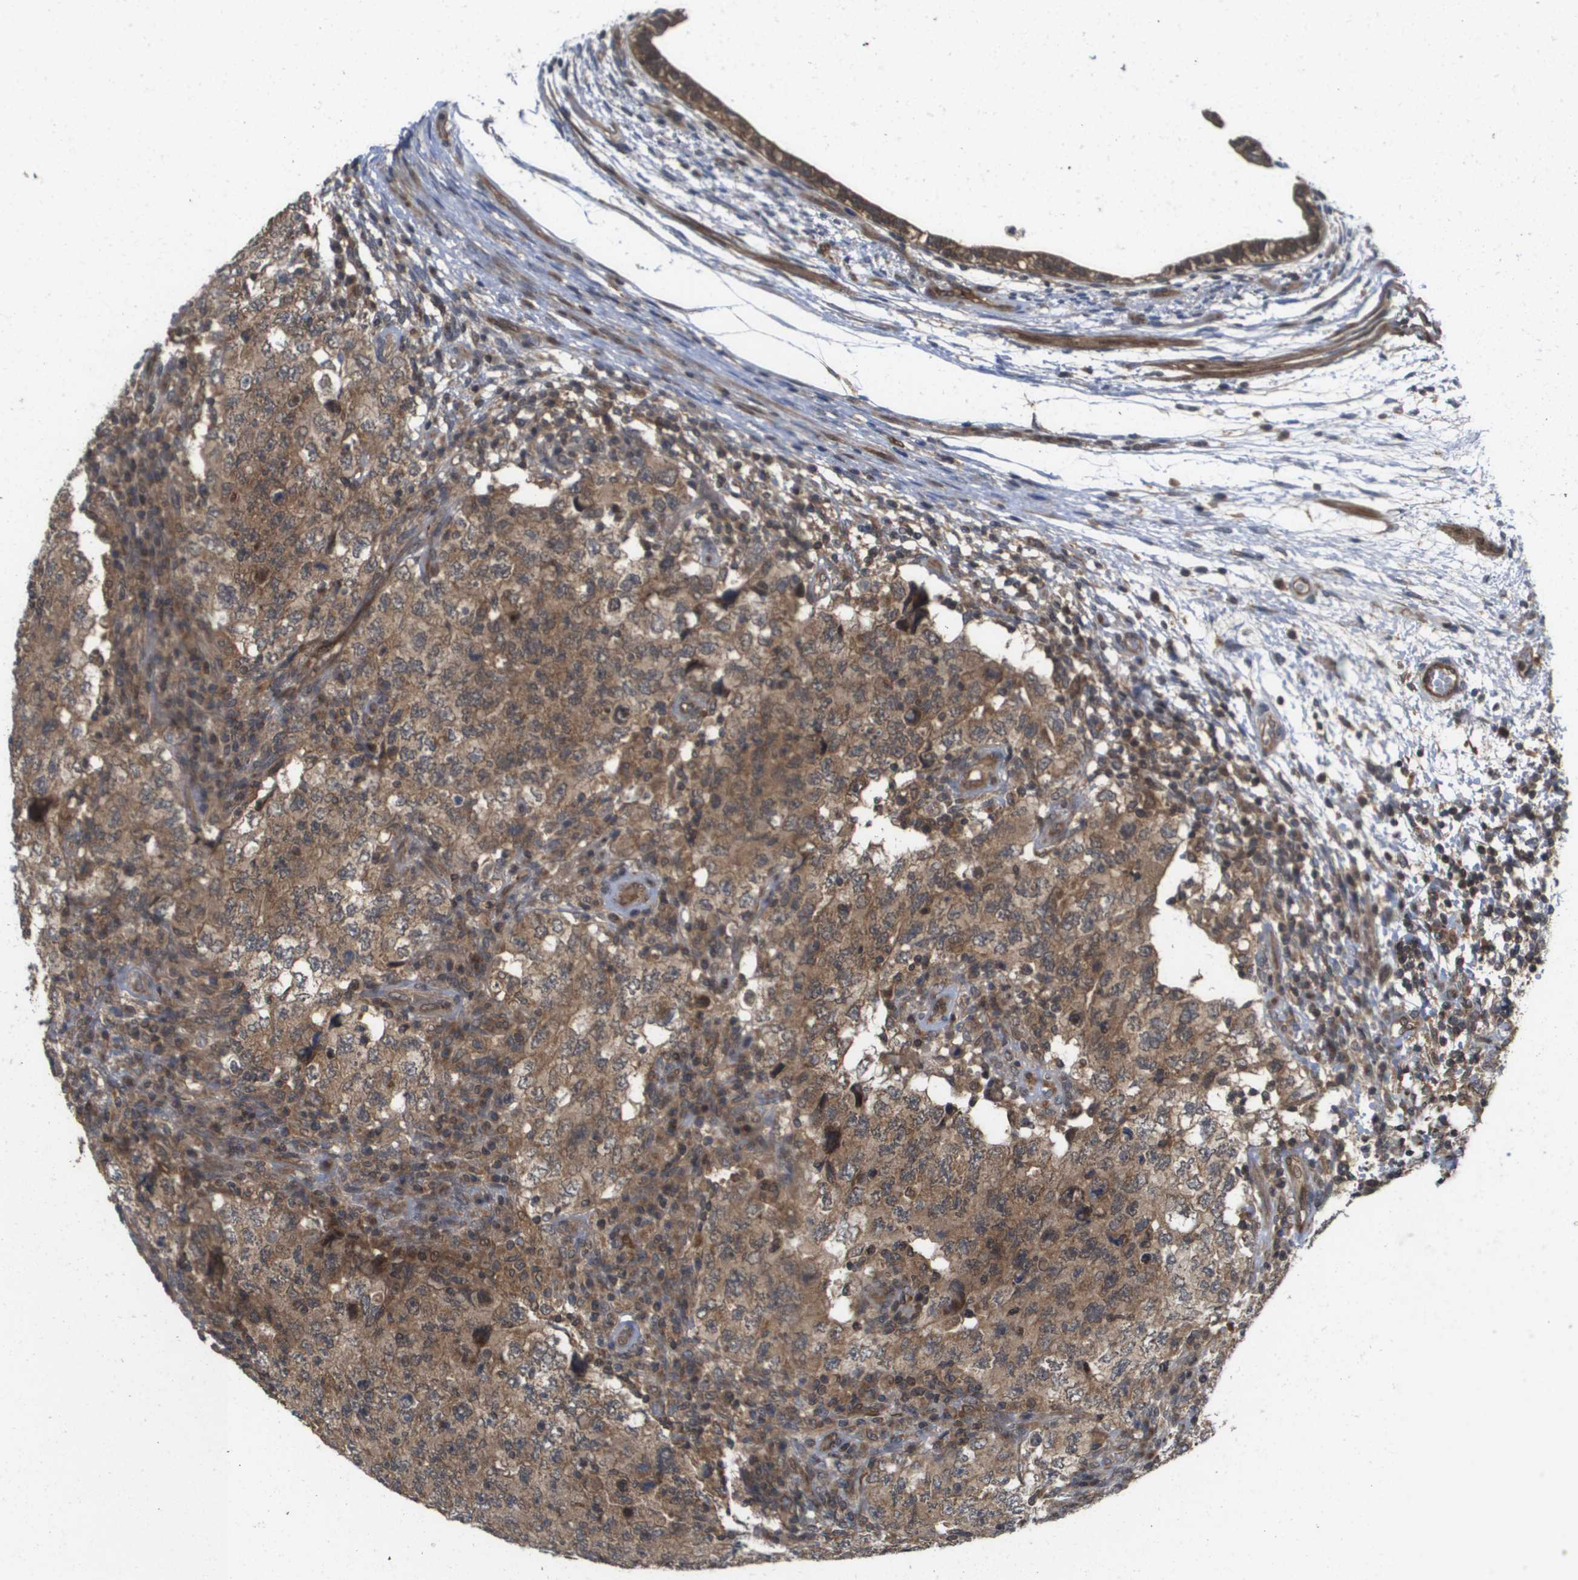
{"staining": {"intensity": "moderate", "quantity": ">75%", "location": "cytoplasmic/membranous"}, "tissue": "testis cancer", "cell_type": "Tumor cells", "image_type": "cancer", "snomed": [{"axis": "morphology", "description": "Carcinoma, Embryonal, NOS"}, {"axis": "topography", "description": "Testis"}], "caption": "This image demonstrates embryonal carcinoma (testis) stained with immunohistochemistry (IHC) to label a protein in brown. The cytoplasmic/membranous of tumor cells show moderate positivity for the protein. Nuclei are counter-stained blue.", "gene": "RBM38", "patient": {"sex": "male", "age": 26}}